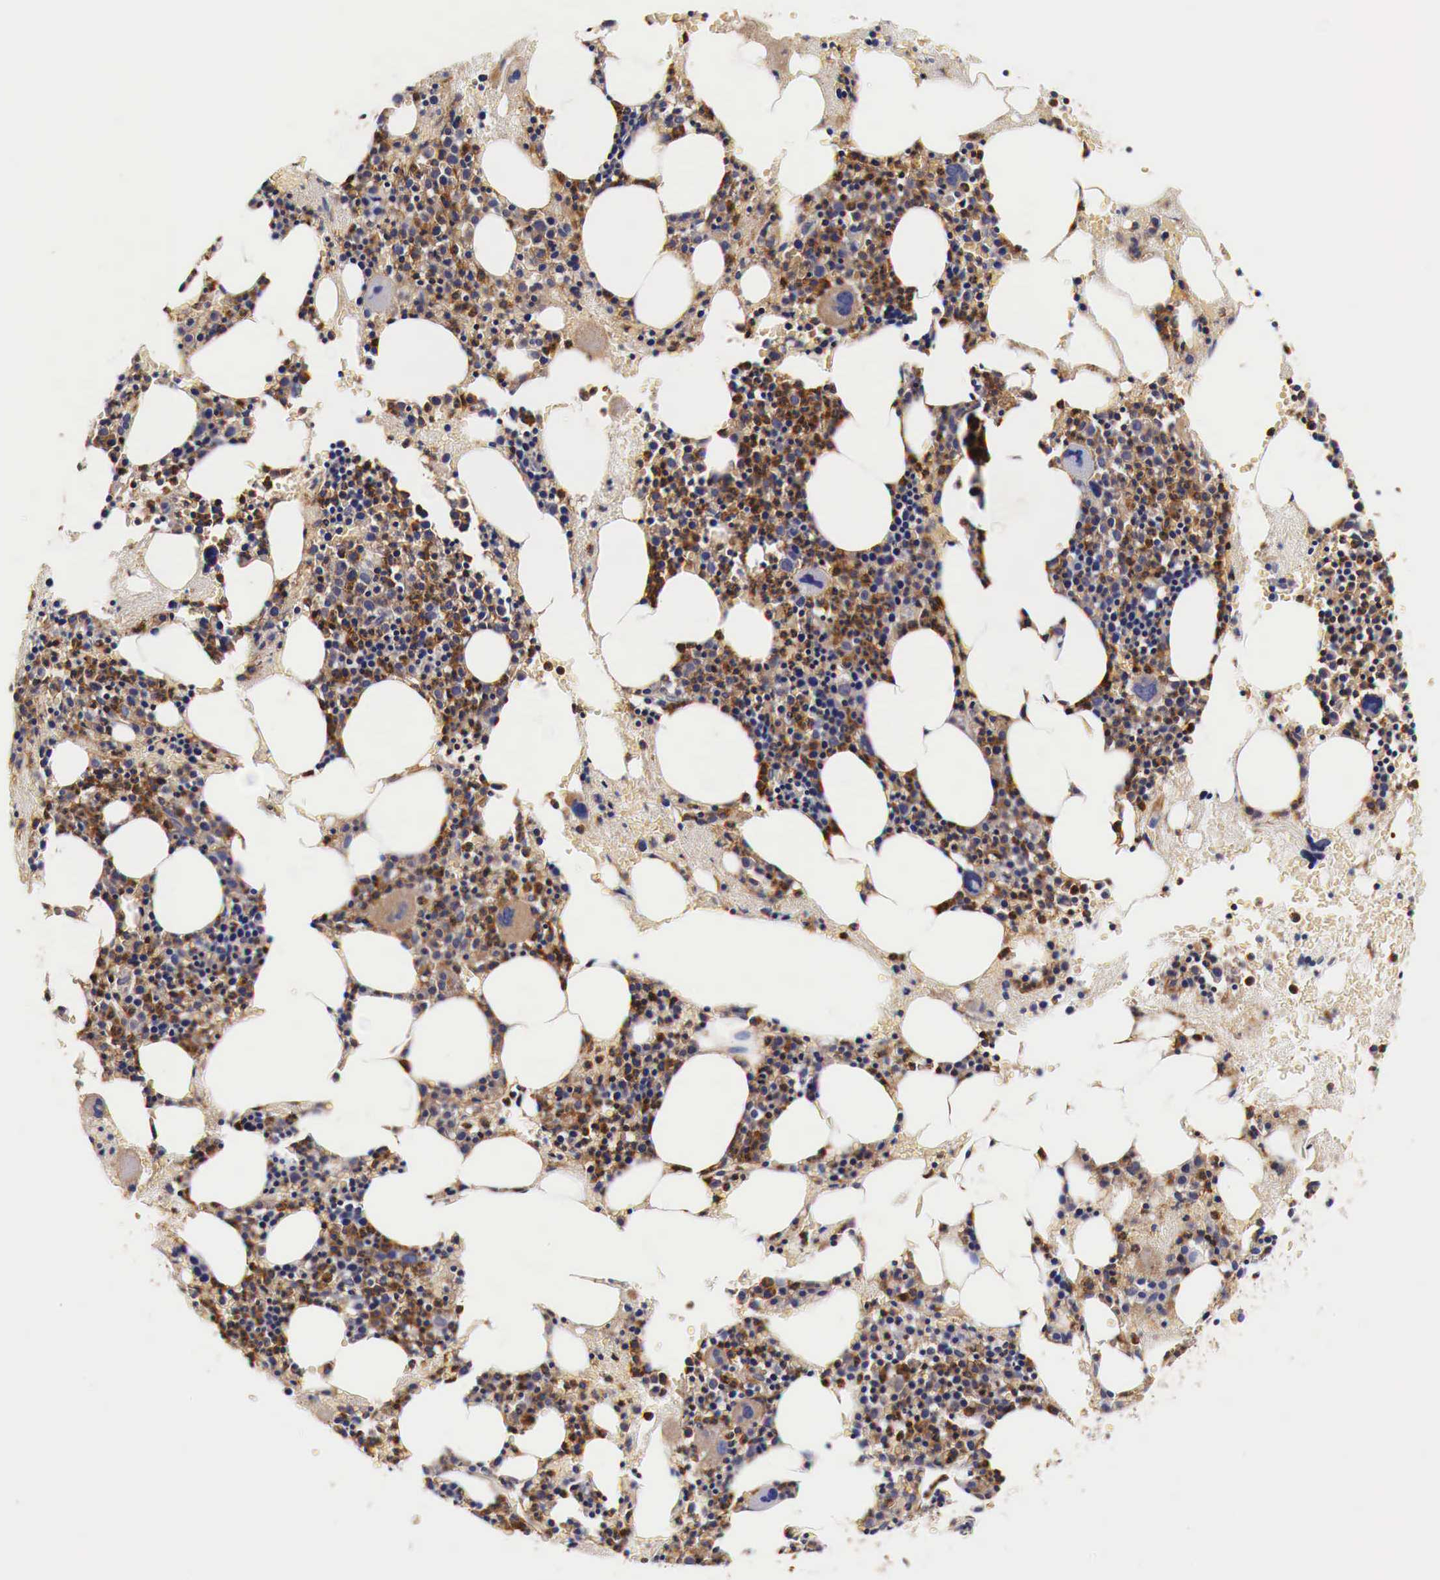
{"staining": {"intensity": "moderate", "quantity": "25%-75%", "location": "cytoplasmic/membranous"}, "tissue": "bone marrow", "cell_type": "Hematopoietic cells", "image_type": "normal", "snomed": [{"axis": "morphology", "description": "Normal tissue, NOS"}, {"axis": "topography", "description": "Bone marrow"}], "caption": "Unremarkable bone marrow exhibits moderate cytoplasmic/membranous expression in about 25%-75% of hematopoietic cells The protein of interest is stained brown, and the nuclei are stained in blue (DAB IHC with brightfield microscopy, high magnification)..", "gene": "RP2", "patient": {"sex": "male", "age": 75}}